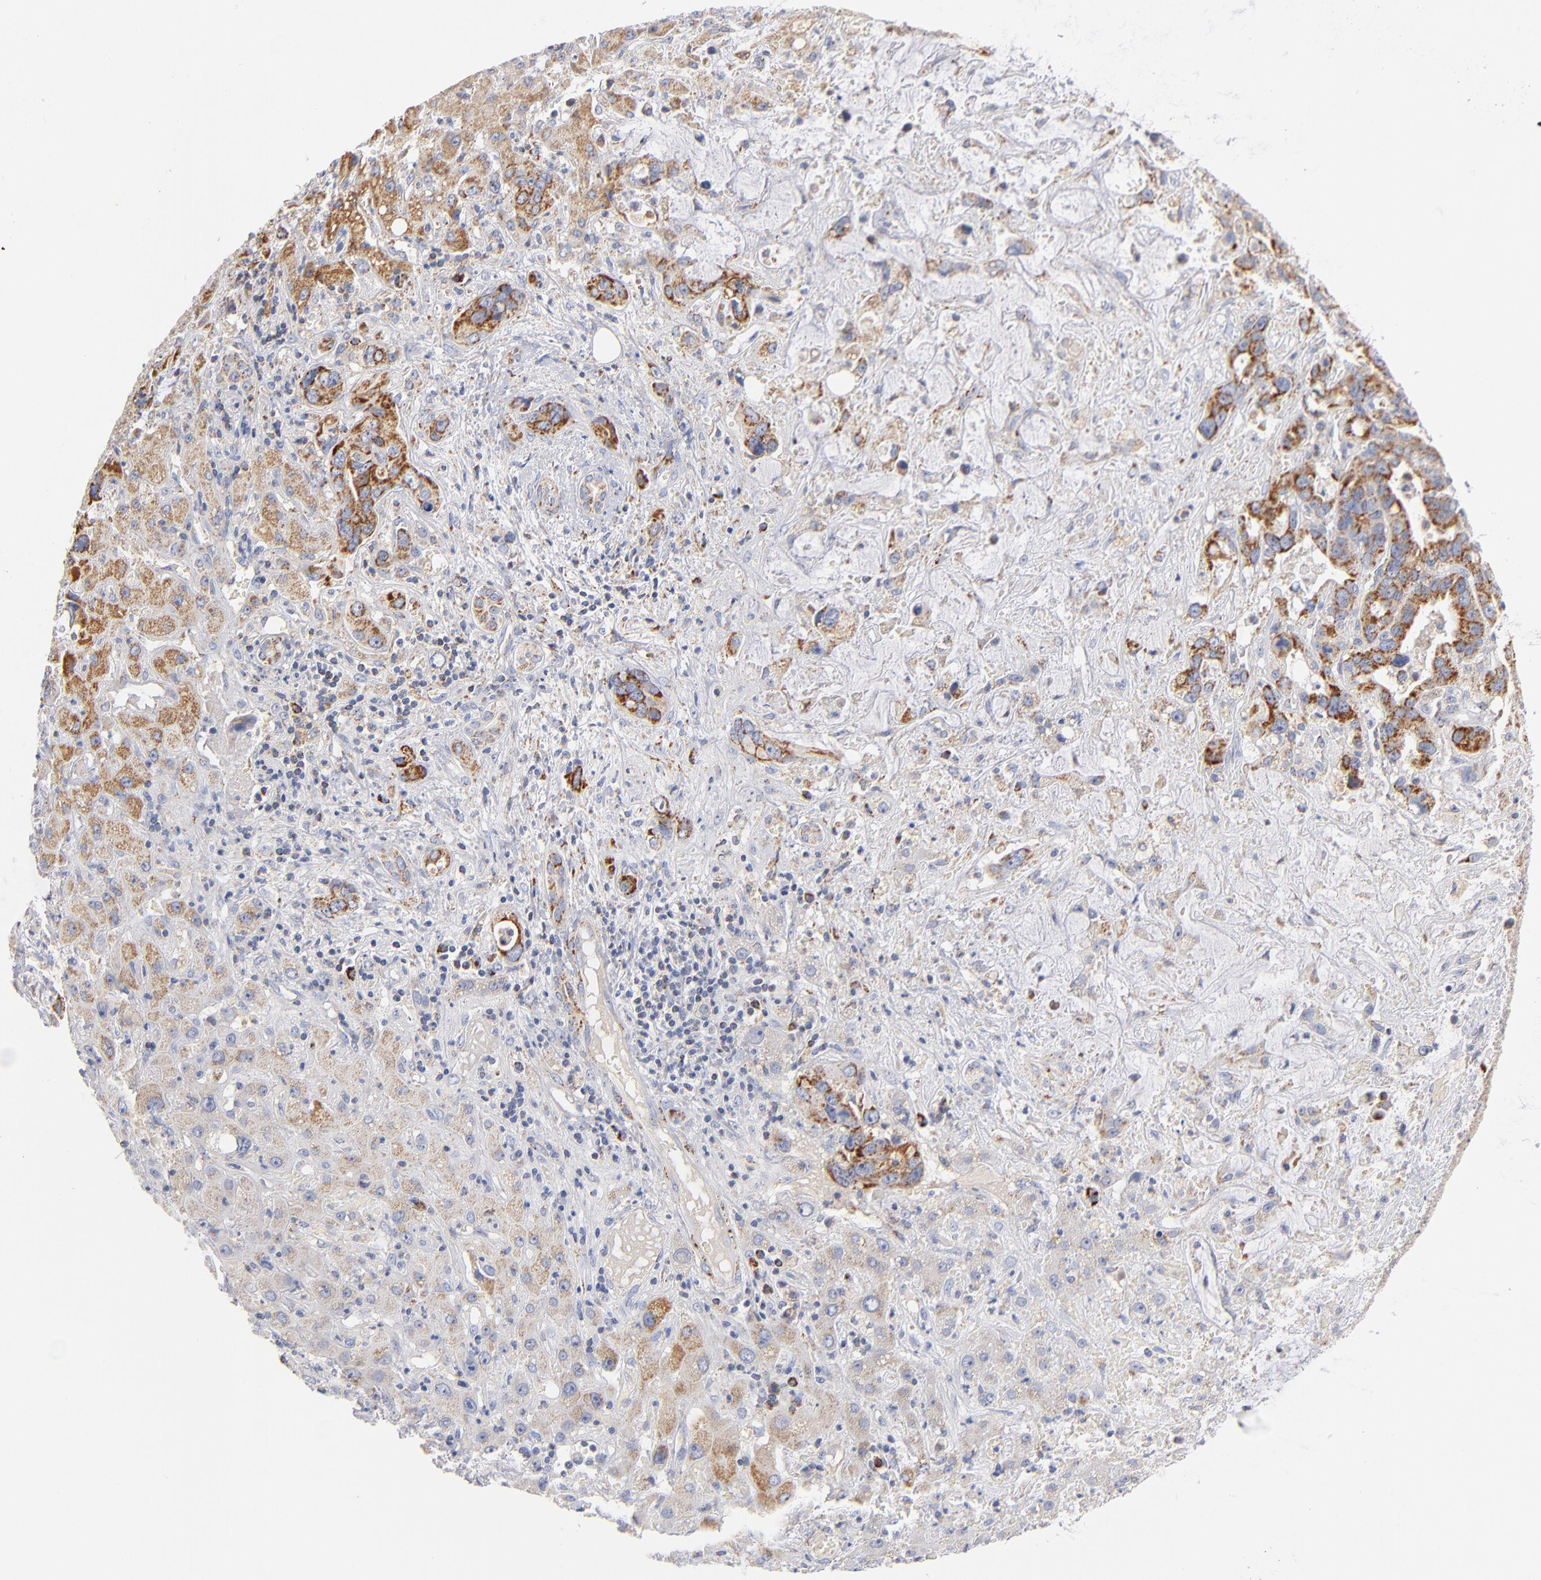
{"staining": {"intensity": "strong", "quantity": ">75%", "location": "cytoplasmic/membranous"}, "tissue": "liver cancer", "cell_type": "Tumor cells", "image_type": "cancer", "snomed": [{"axis": "morphology", "description": "Cholangiocarcinoma"}, {"axis": "topography", "description": "Liver"}], "caption": "Protein staining by immunohistochemistry (IHC) displays strong cytoplasmic/membranous positivity in approximately >75% of tumor cells in liver cholangiocarcinoma.", "gene": "DLAT", "patient": {"sex": "female", "age": 65}}